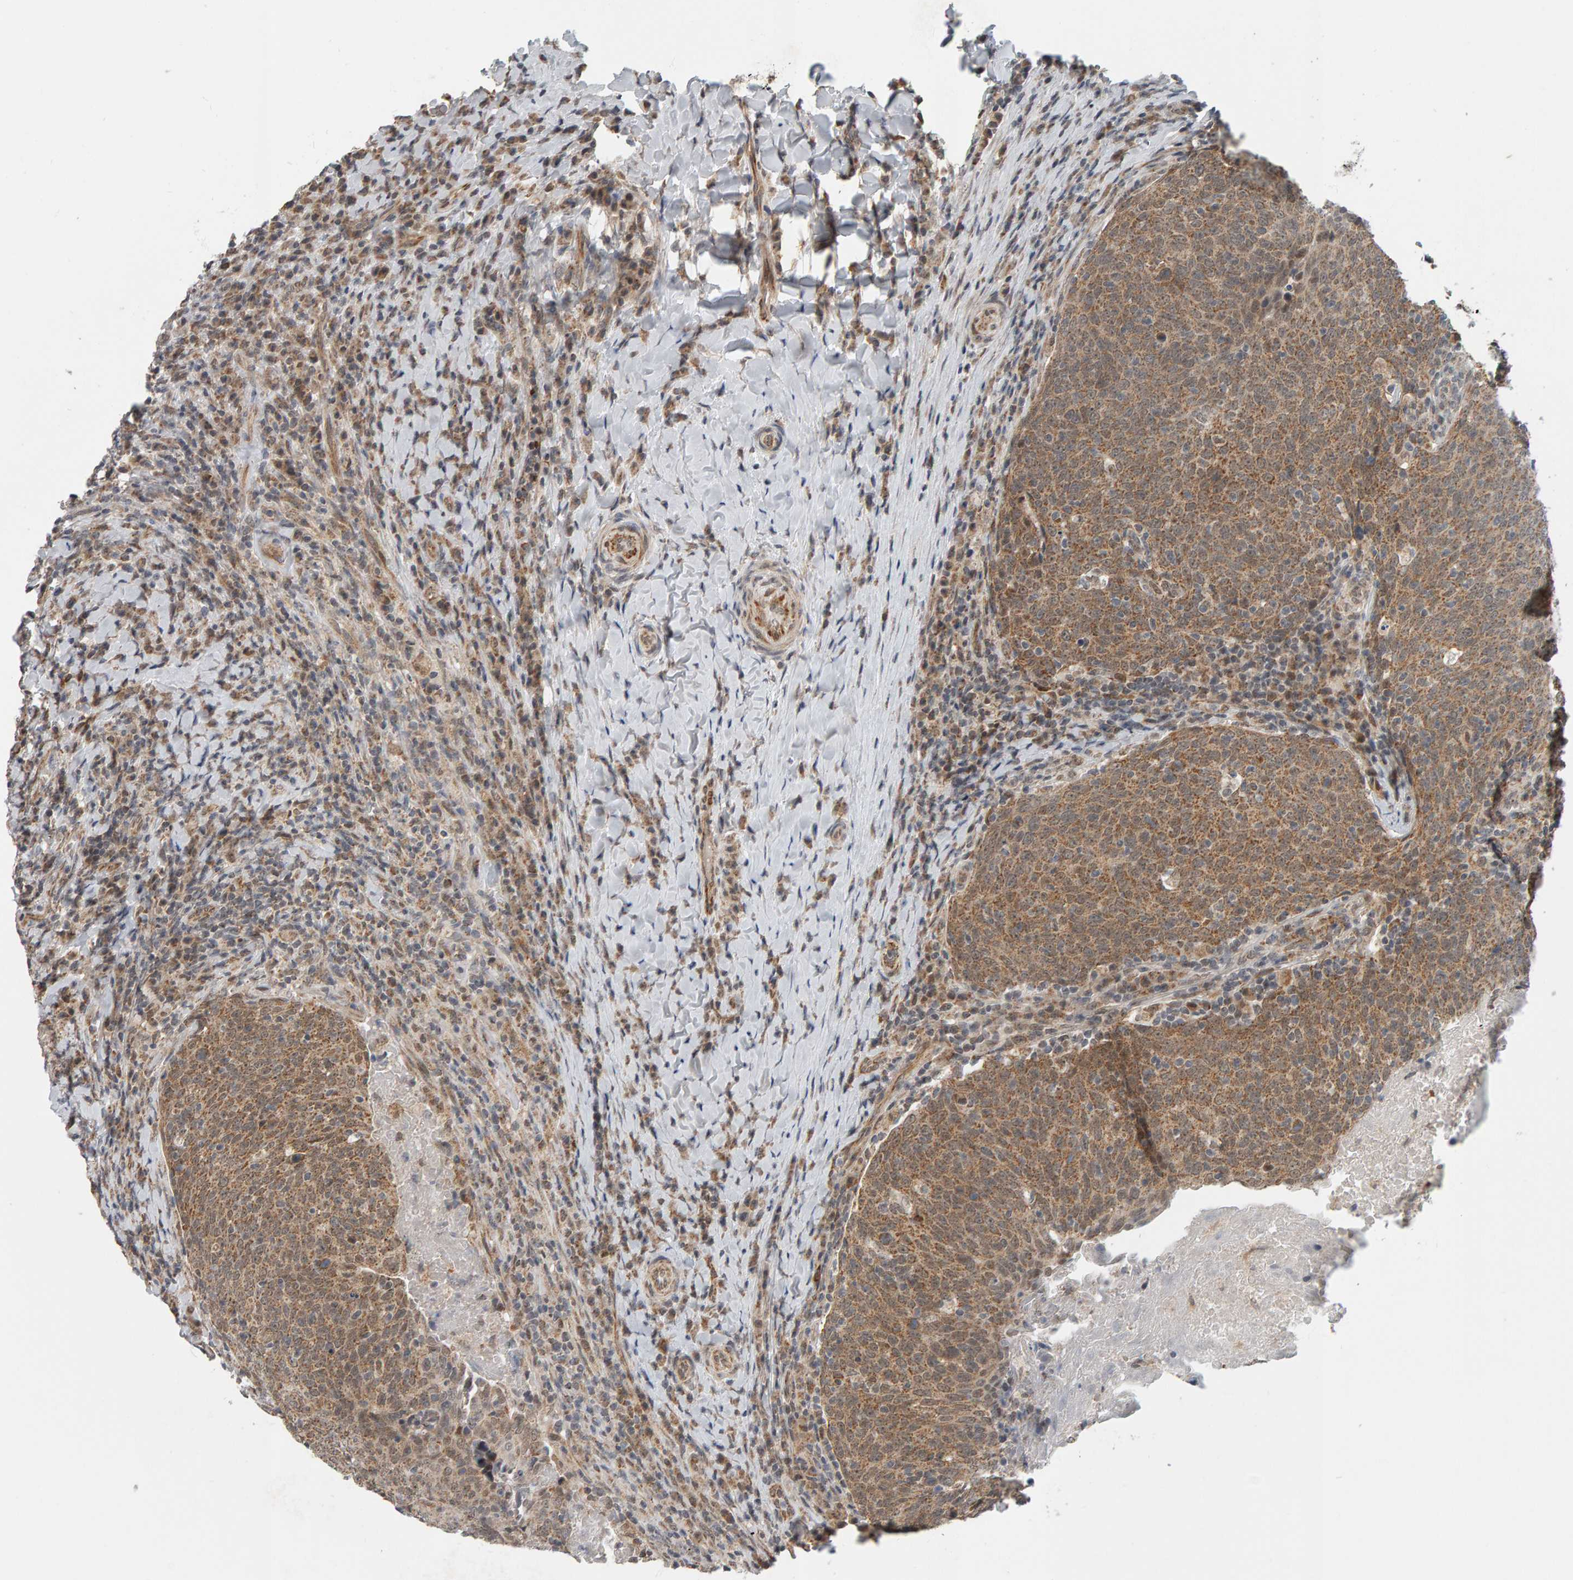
{"staining": {"intensity": "moderate", "quantity": ">75%", "location": "cytoplasmic/membranous"}, "tissue": "head and neck cancer", "cell_type": "Tumor cells", "image_type": "cancer", "snomed": [{"axis": "morphology", "description": "Squamous cell carcinoma, NOS"}, {"axis": "morphology", "description": "Squamous cell carcinoma, metastatic, NOS"}, {"axis": "topography", "description": "Lymph node"}, {"axis": "topography", "description": "Head-Neck"}], "caption": "Immunohistochemistry photomicrograph of head and neck cancer (metastatic squamous cell carcinoma) stained for a protein (brown), which demonstrates medium levels of moderate cytoplasmic/membranous expression in about >75% of tumor cells.", "gene": "DAP3", "patient": {"sex": "male", "age": 62}}